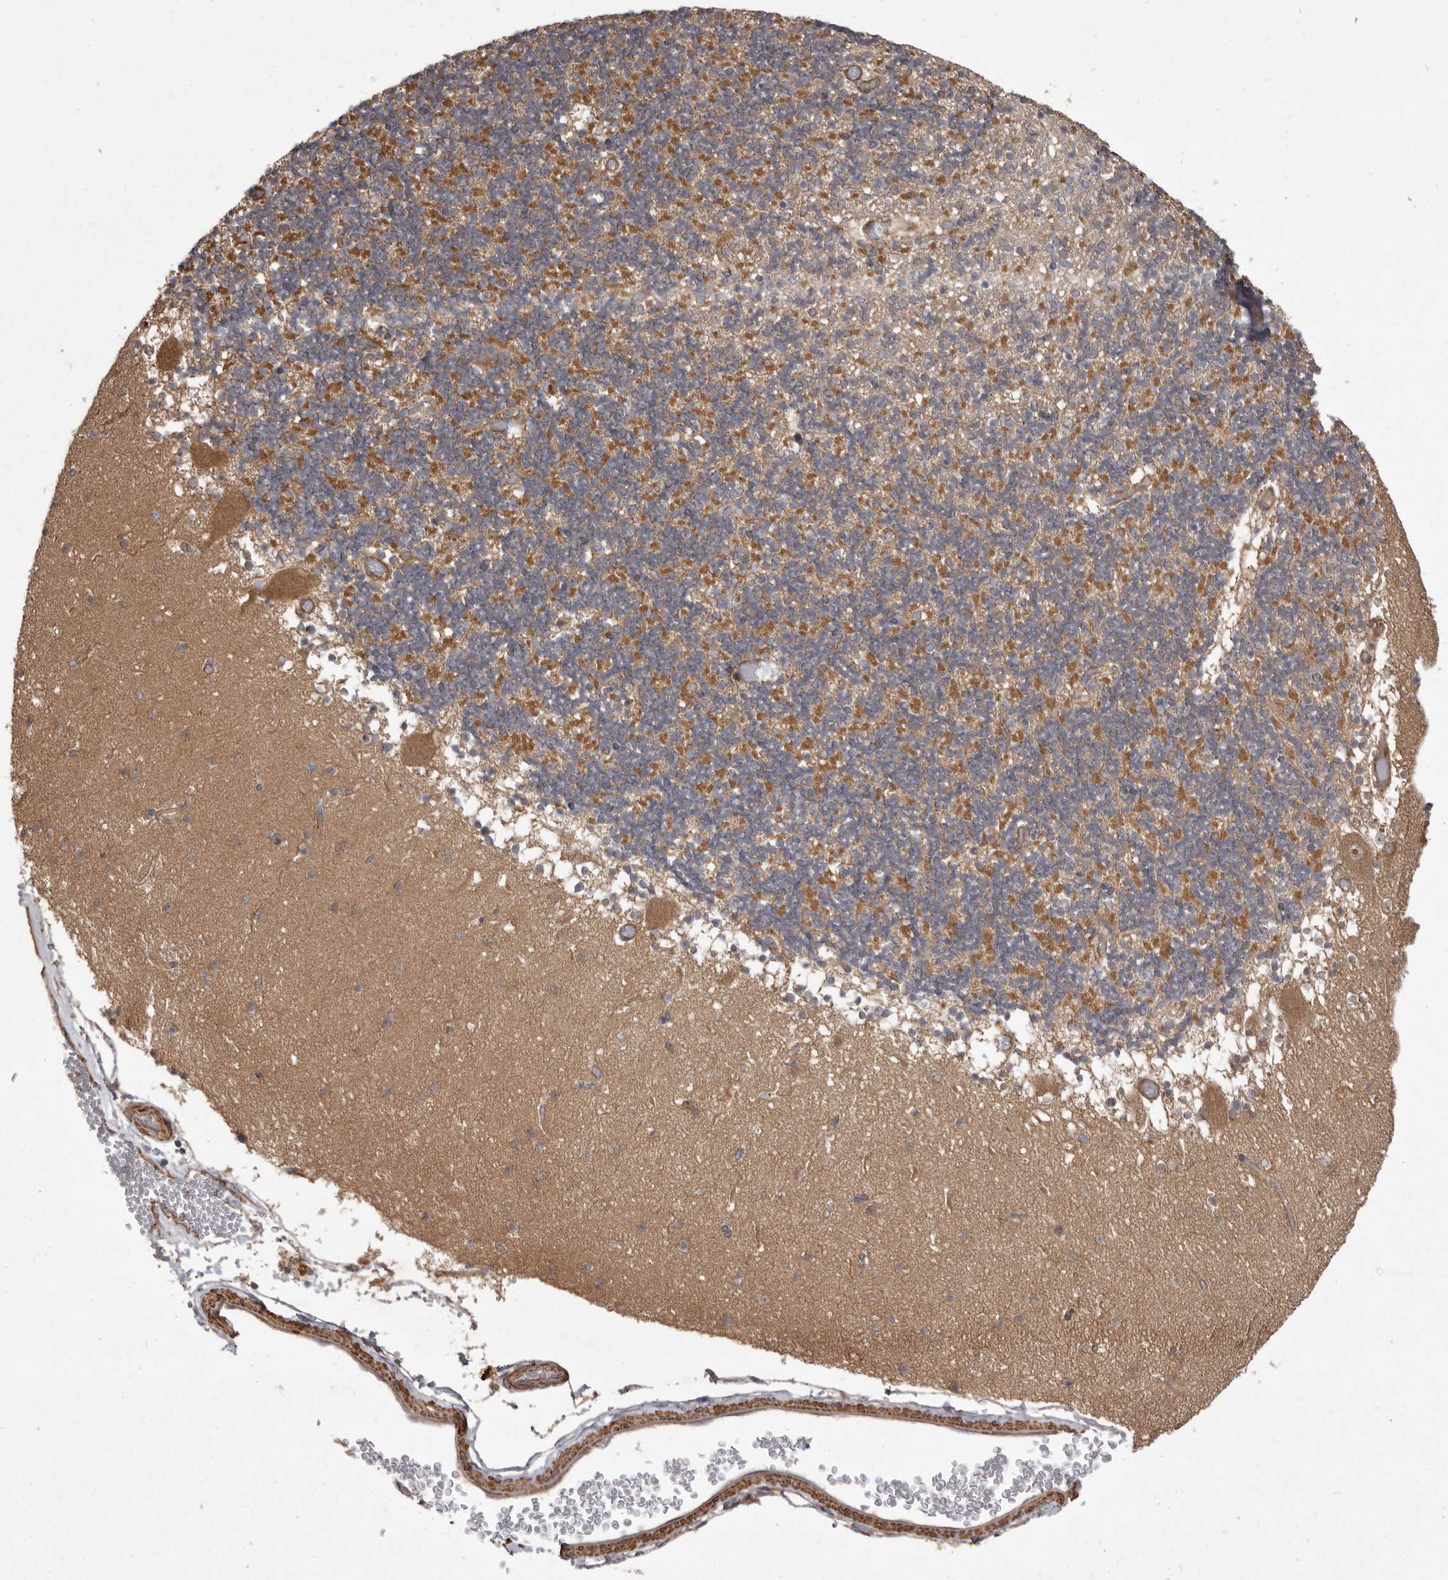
{"staining": {"intensity": "strong", "quantity": "25%-75%", "location": "cytoplasmic/membranous"}, "tissue": "cerebellum", "cell_type": "Cells in granular layer", "image_type": "normal", "snomed": [{"axis": "morphology", "description": "Normal tissue, NOS"}, {"axis": "topography", "description": "Cerebellum"}], "caption": "High-magnification brightfield microscopy of unremarkable cerebellum stained with DAB (brown) and counterstained with hematoxylin (blue). cells in granular layer exhibit strong cytoplasmic/membranous positivity is identified in approximately25%-75% of cells.", "gene": "VPS45", "patient": {"sex": "female", "age": 28}}